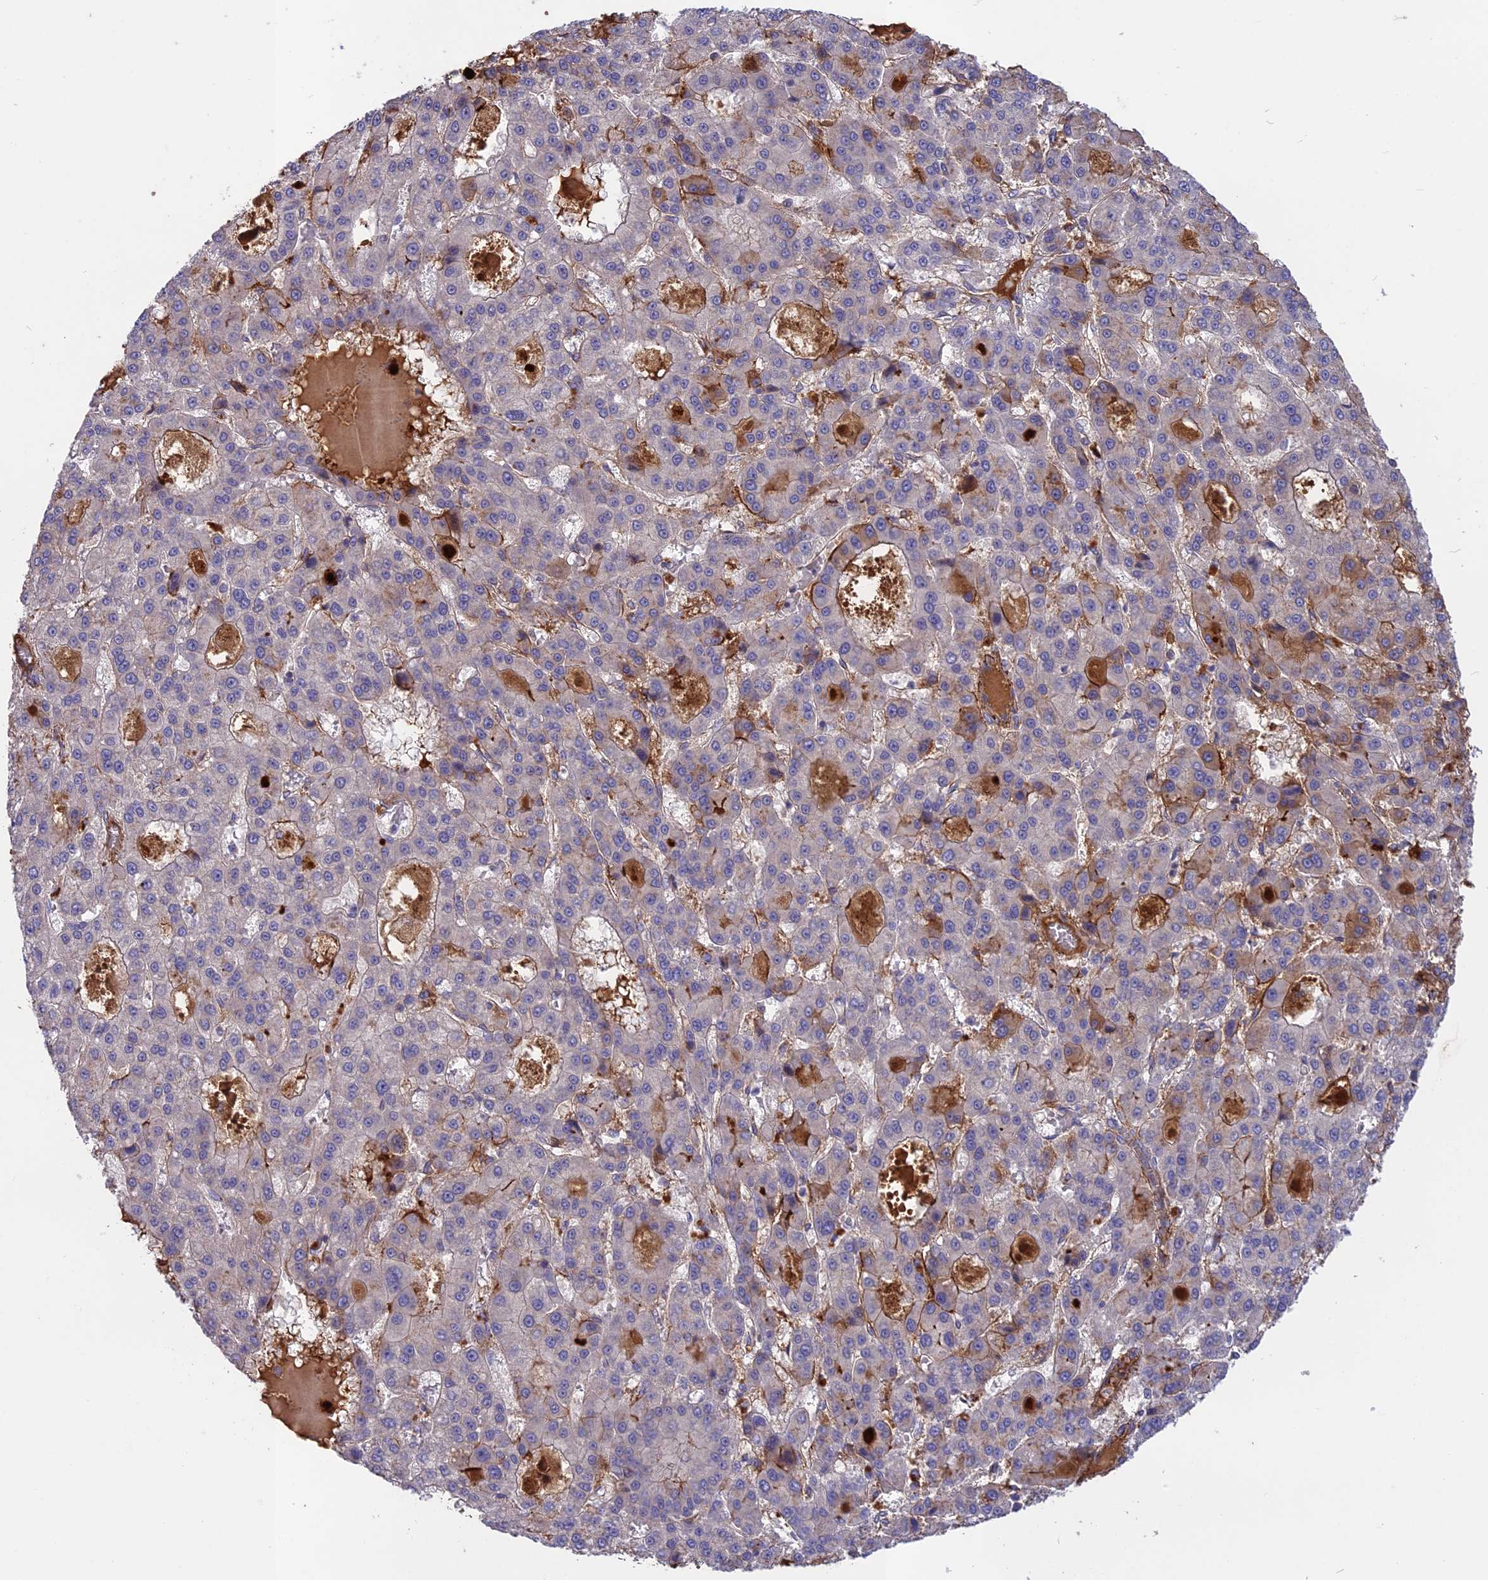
{"staining": {"intensity": "moderate", "quantity": "<25%", "location": "cytoplasmic/membranous"}, "tissue": "liver cancer", "cell_type": "Tumor cells", "image_type": "cancer", "snomed": [{"axis": "morphology", "description": "Carcinoma, Hepatocellular, NOS"}, {"axis": "topography", "description": "Liver"}], "caption": "Immunohistochemical staining of liver cancer shows low levels of moderate cytoplasmic/membranous protein positivity in about <25% of tumor cells. The staining was performed using DAB (3,3'-diaminobenzidine) to visualize the protein expression in brown, while the nuclei were stained in blue with hematoxylin (Magnification: 20x).", "gene": "ADO", "patient": {"sex": "male", "age": 70}}